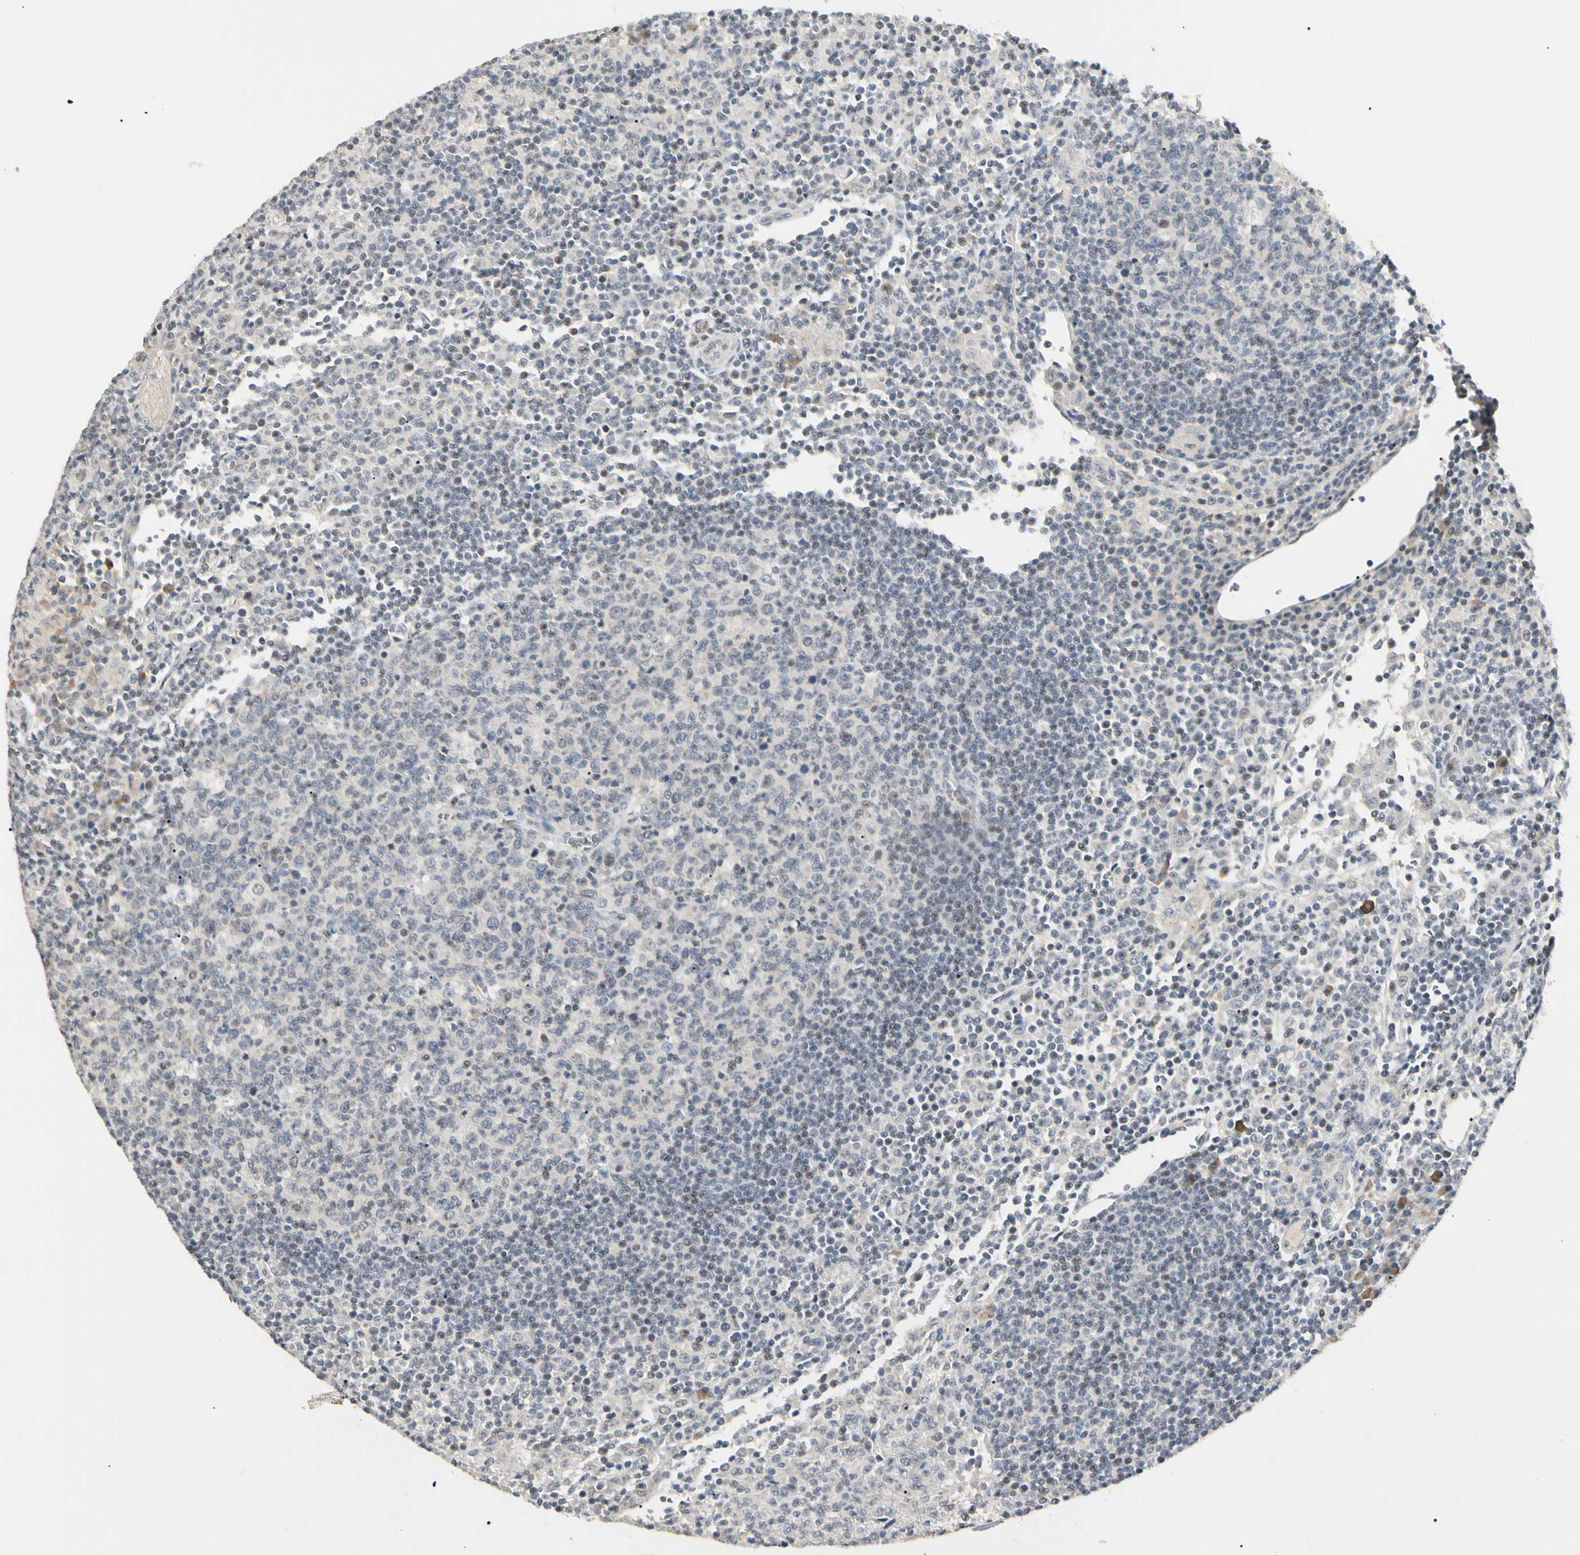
{"staining": {"intensity": "weak", "quantity": "<25%", "location": "nuclear"}, "tissue": "lymph node", "cell_type": "Germinal center cells", "image_type": "normal", "snomed": [{"axis": "morphology", "description": "Normal tissue, NOS"}, {"axis": "morphology", "description": "Inflammation, NOS"}, {"axis": "topography", "description": "Lymph node"}], "caption": "Human lymph node stained for a protein using immunohistochemistry (IHC) shows no expression in germinal center cells.", "gene": "GREM1", "patient": {"sex": "male", "age": 55}}